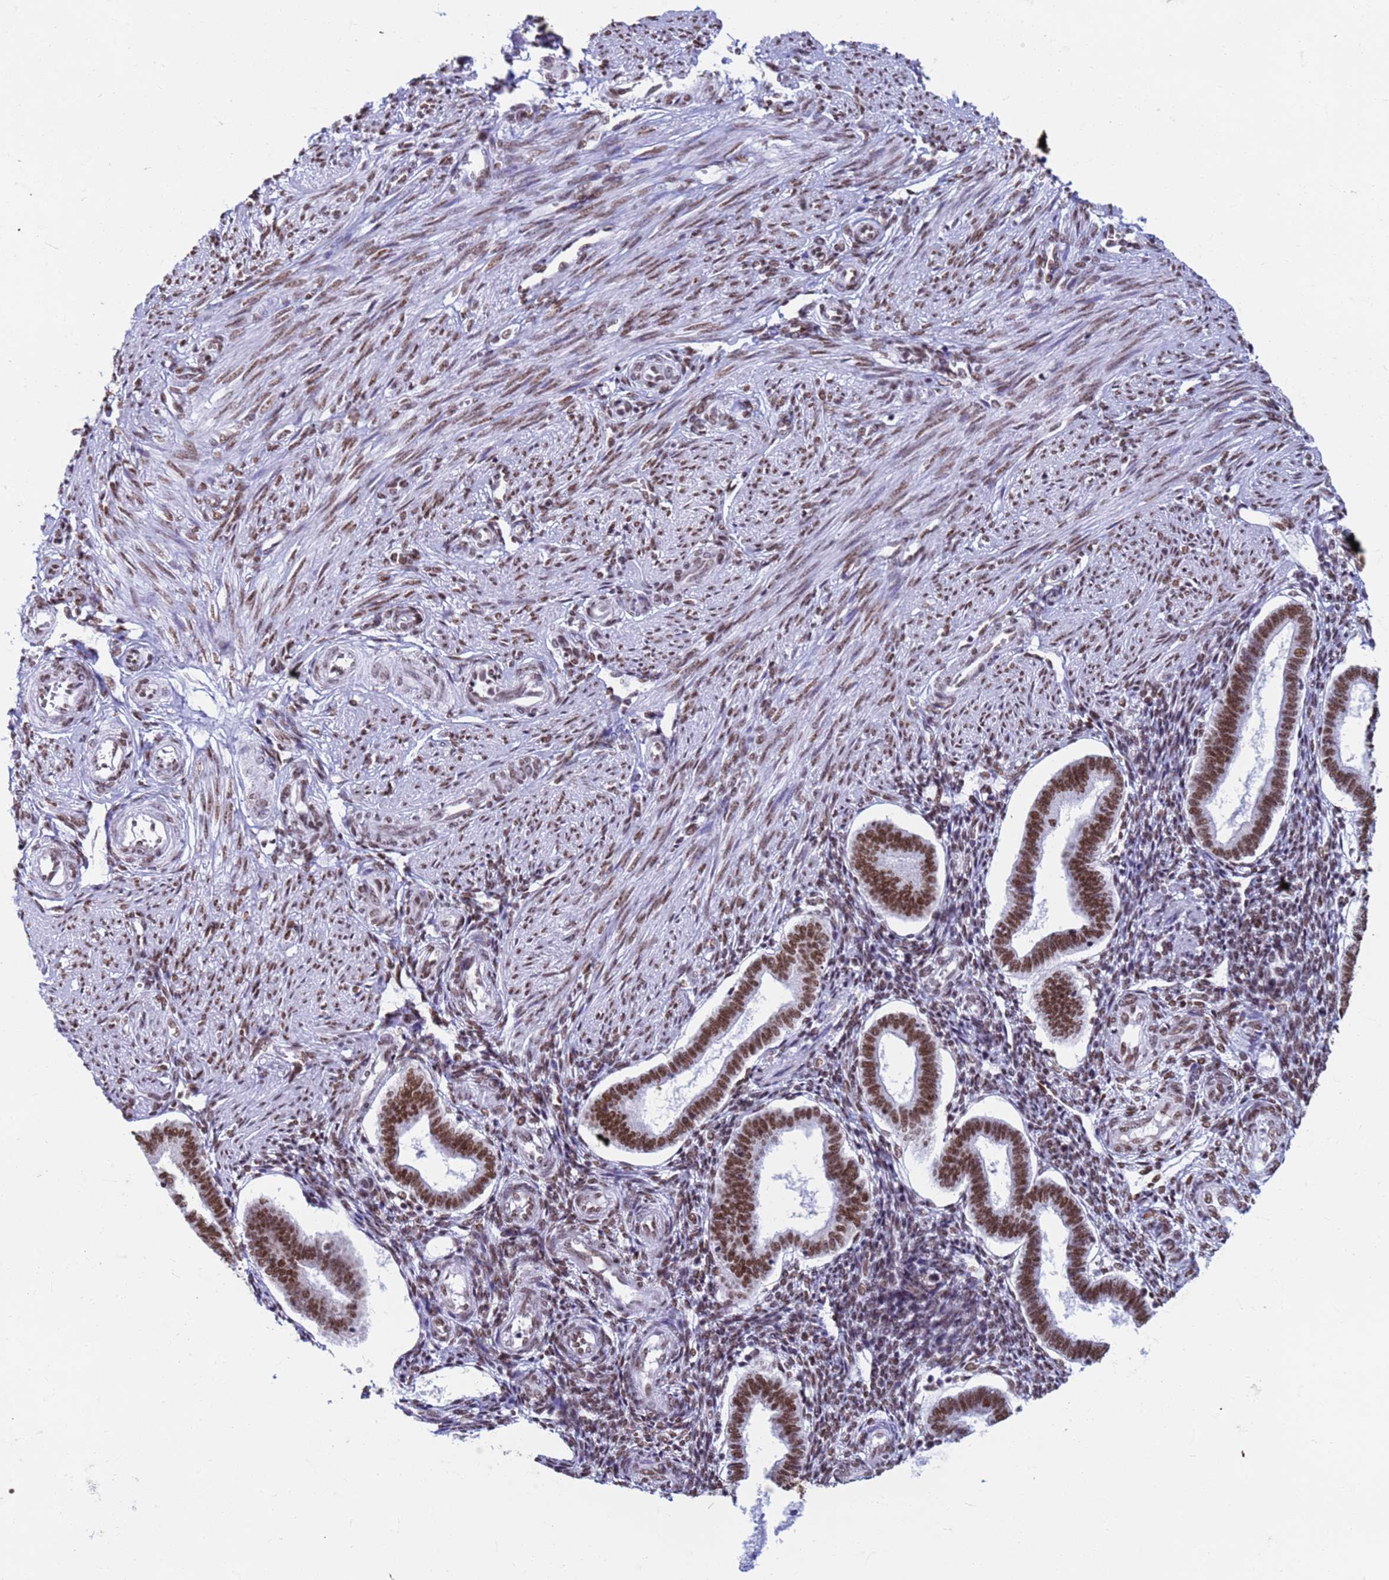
{"staining": {"intensity": "moderate", "quantity": ">75%", "location": "nuclear"}, "tissue": "endometrium", "cell_type": "Cells in endometrial stroma", "image_type": "normal", "snomed": [{"axis": "morphology", "description": "Normal tissue, NOS"}, {"axis": "topography", "description": "Endometrium"}], "caption": "Immunohistochemical staining of normal endometrium reveals medium levels of moderate nuclear expression in about >75% of cells in endometrial stroma.", "gene": "FAM170B", "patient": {"sex": "female", "age": 24}}